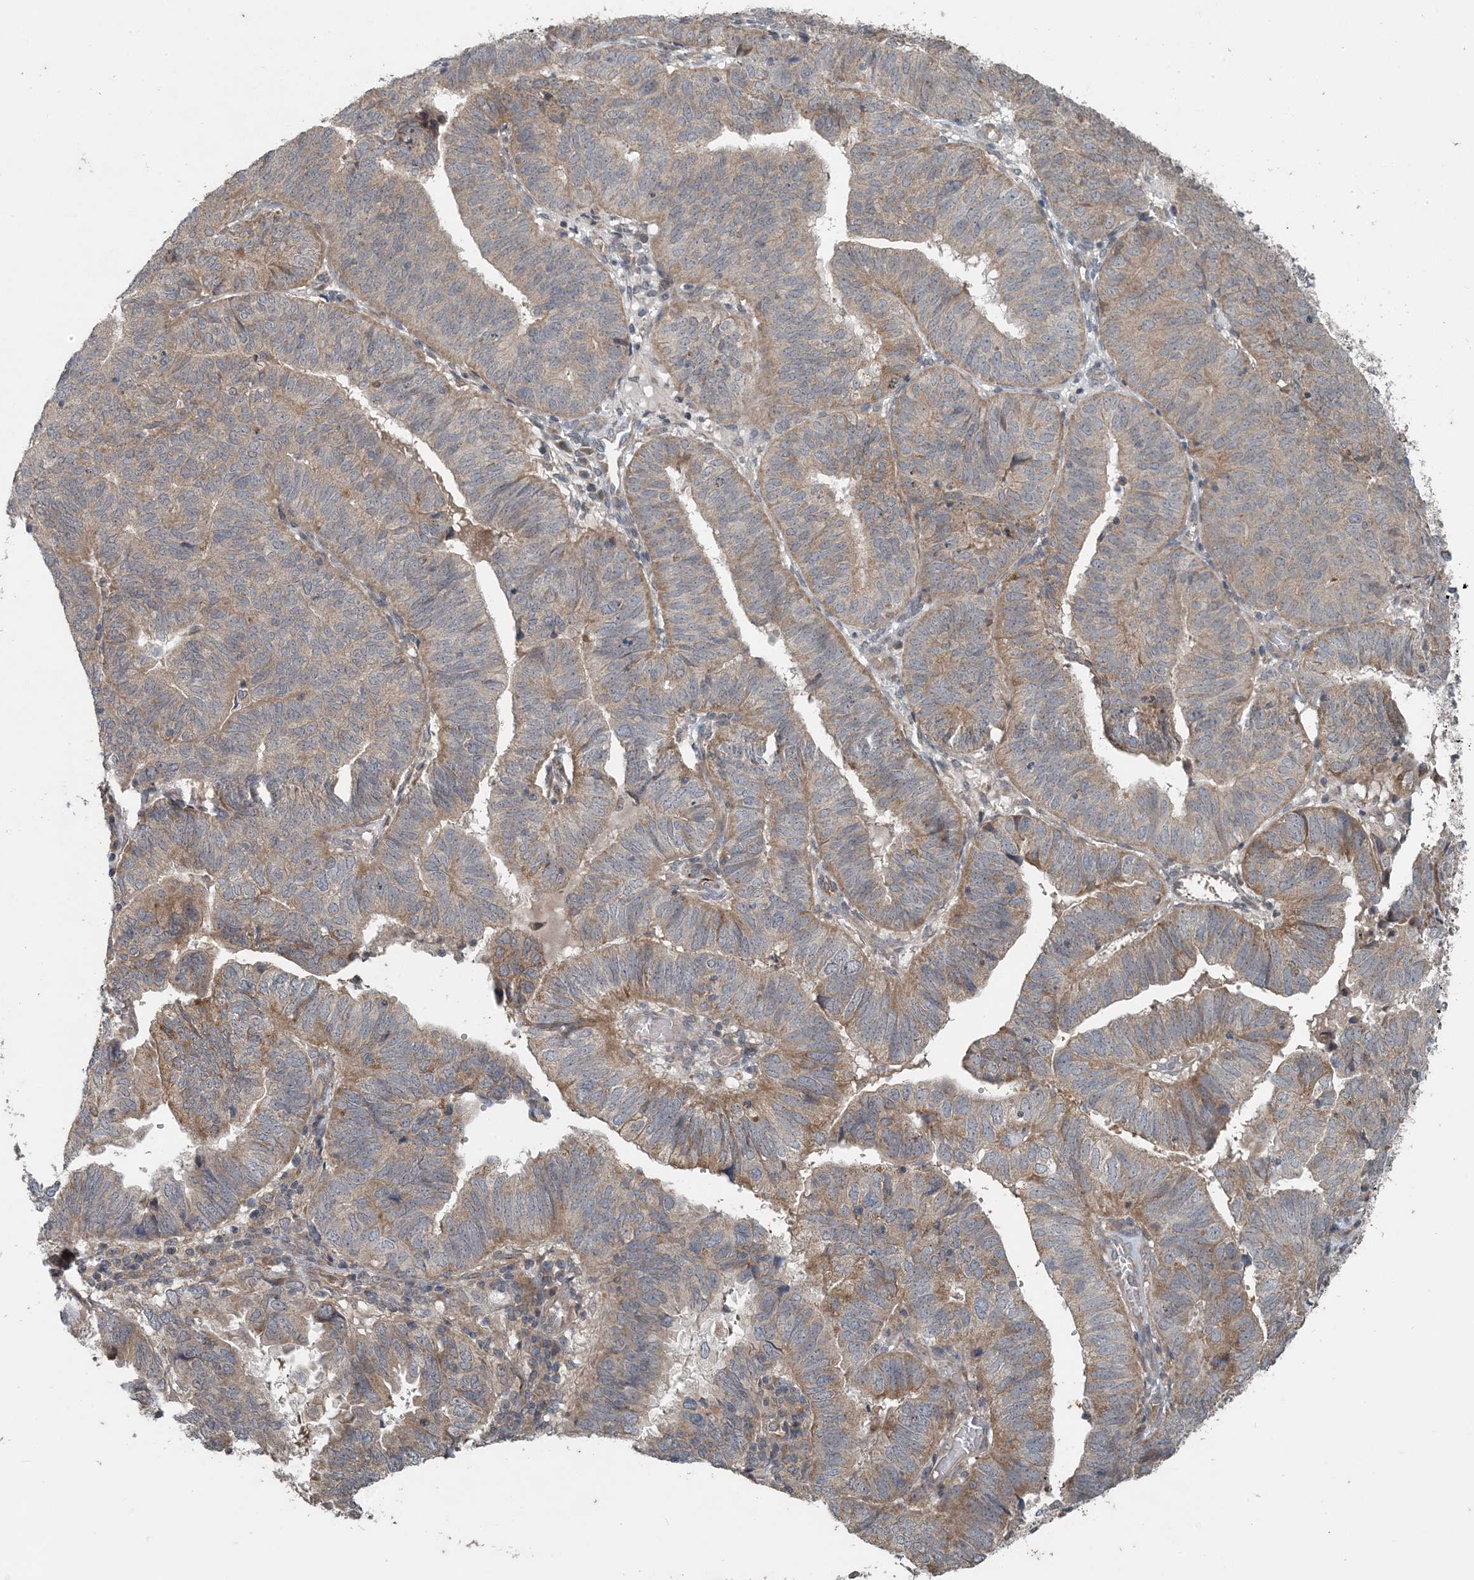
{"staining": {"intensity": "weak", "quantity": "25%-75%", "location": "cytoplasmic/membranous"}, "tissue": "endometrial cancer", "cell_type": "Tumor cells", "image_type": "cancer", "snomed": [{"axis": "morphology", "description": "Adenocarcinoma, NOS"}, {"axis": "topography", "description": "Uterus"}], "caption": "Weak cytoplasmic/membranous protein expression is appreciated in approximately 25%-75% of tumor cells in adenocarcinoma (endometrial). (DAB (3,3'-diaminobenzidine) = brown stain, brightfield microscopy at high magnification).", "gene": "MYO9B", "patient": {"sex": "female", "age": 77}}